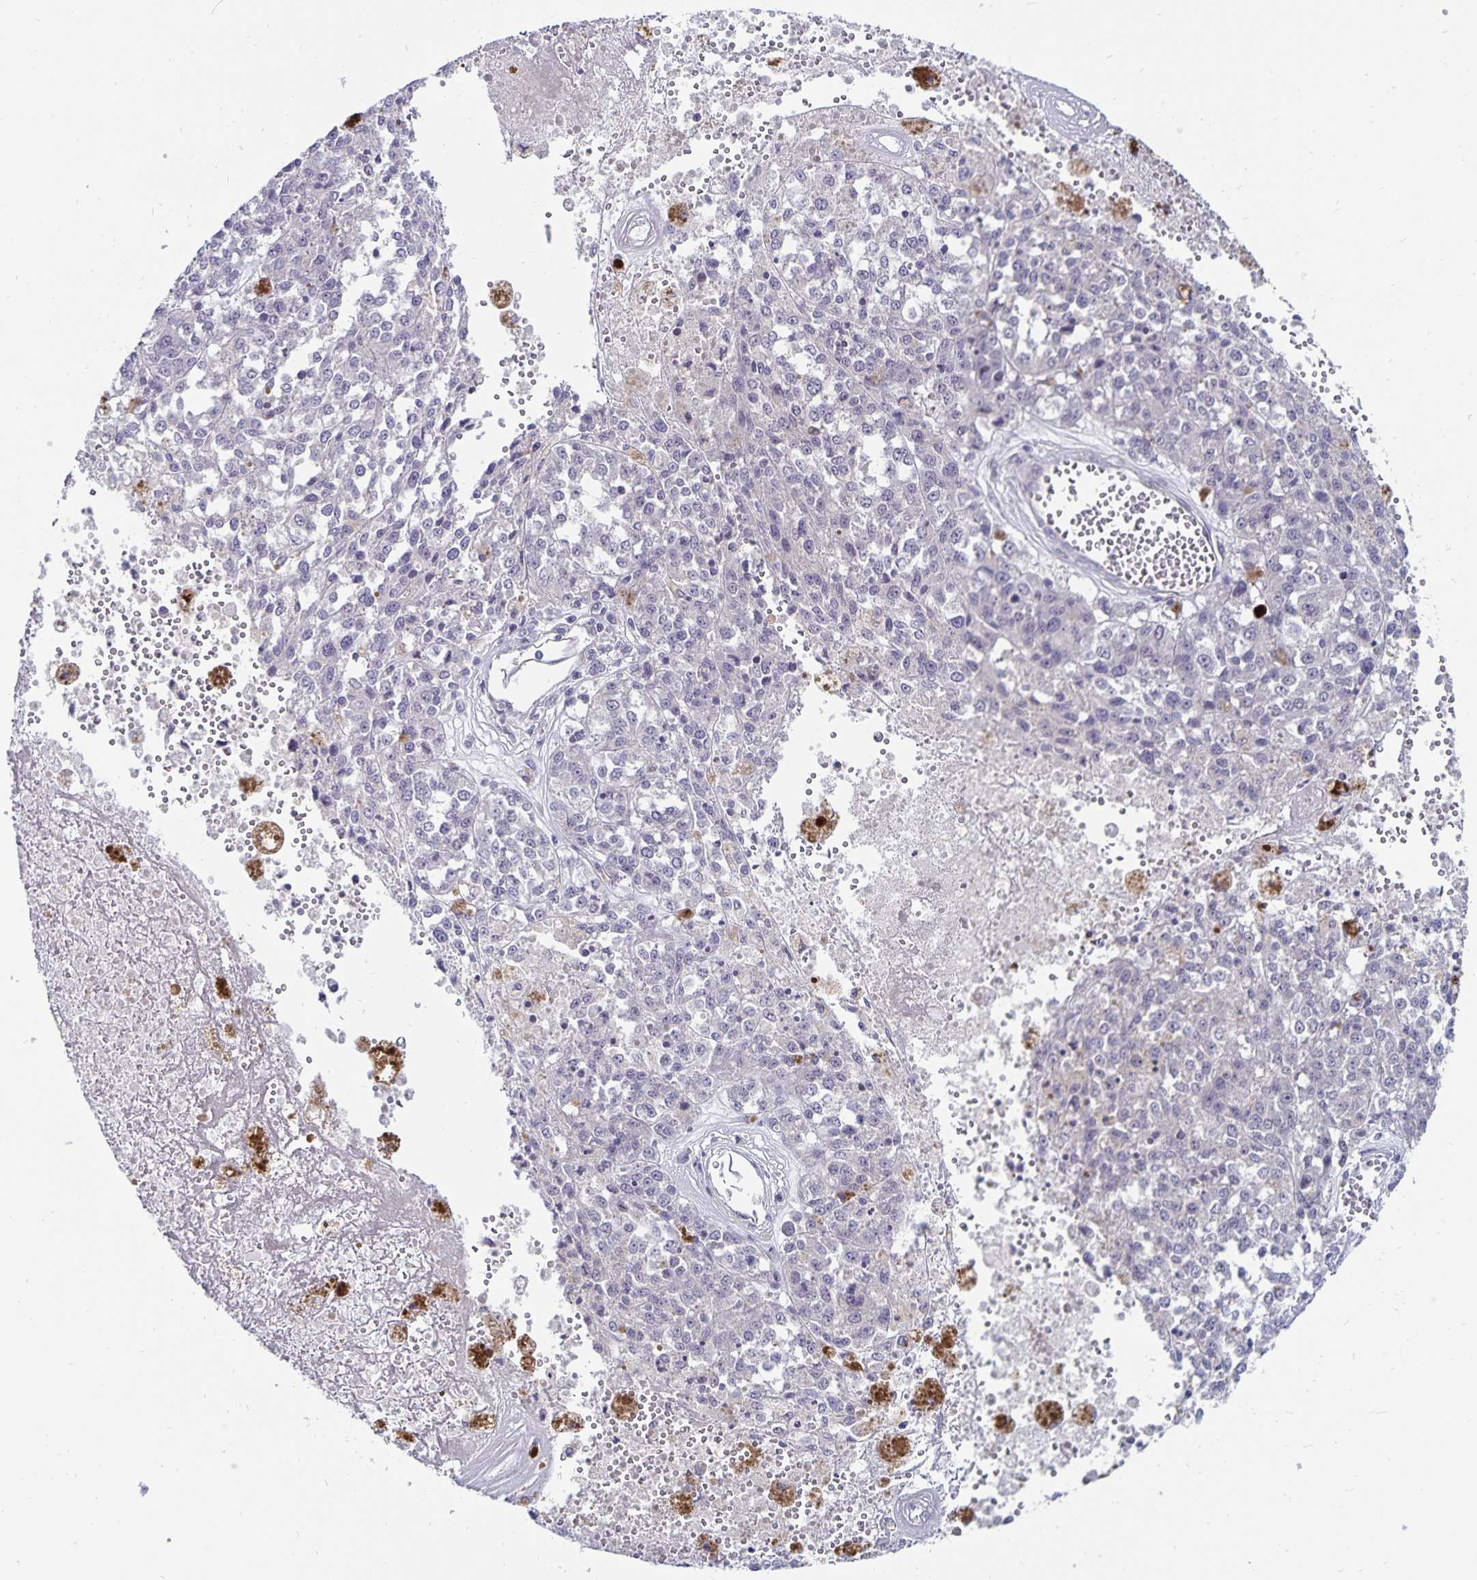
{"staining": {"intensity": "negative", "quantity": "none", "location": "none"}, "tissue": "melanoma", "cell_type": "Tumor cells", "image_type": "cancer", "snomed": [{"axis": "morphology", "description": "Malignant melanoma, Metastatic site"}, {"axis": "topography", "description": "Lymph node"}], "caption": "Protein analysis of malignant melanoma (metastatic site) displays no significant staining in tumor cells.", "gene": "CDKN2B", "patient": {"sex": "female", "age": 64}}